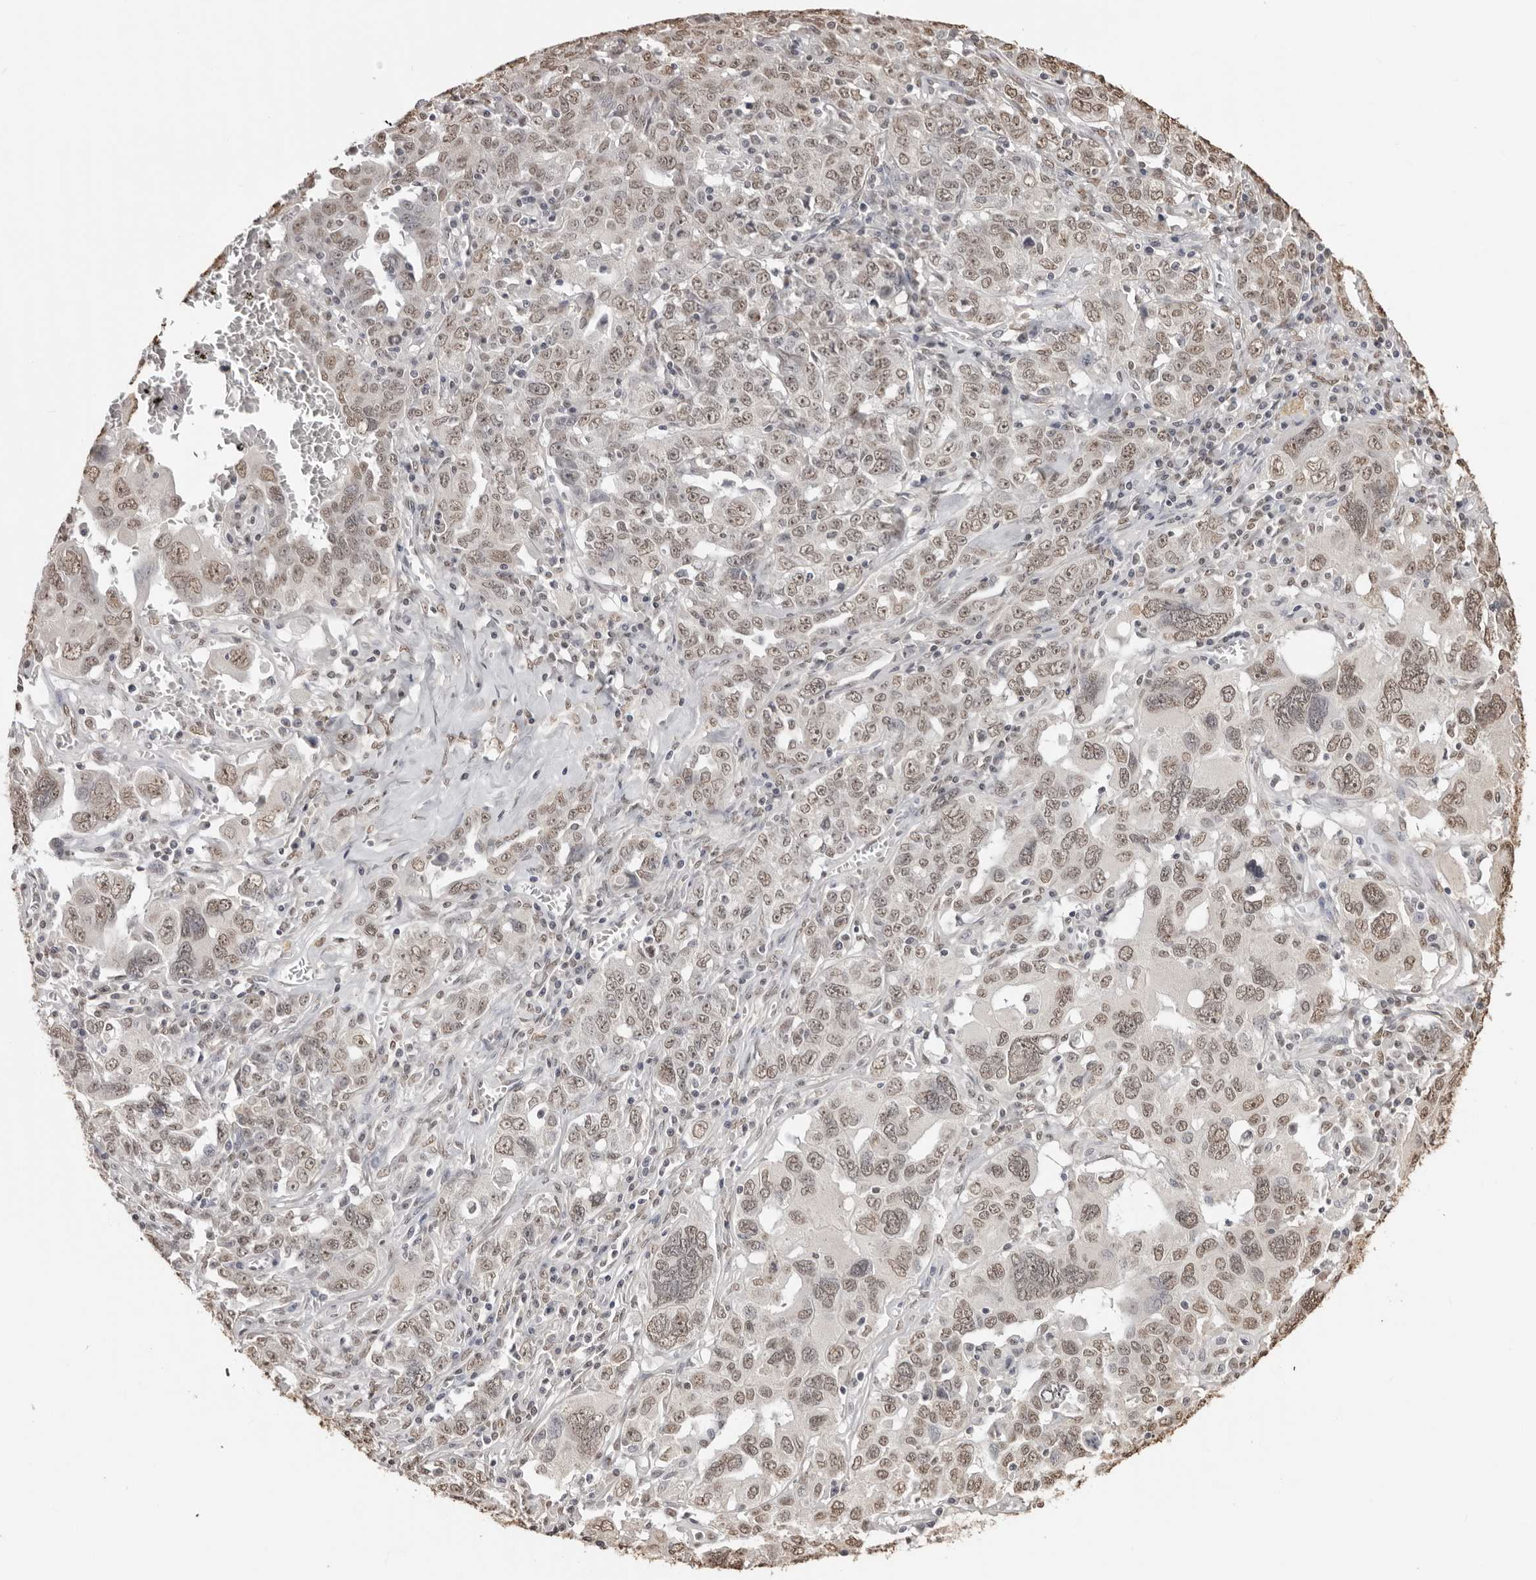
{"staining": {"intensity": "weak", "quantity": ">75%", "location": "nuclear"}, "tissue": "ovarian cancer", "cell_type": "Tumor cells", "image_type": "cancer", "snomed": [{"axis": "morphology", "description": "Carcinoma, endometroid"}, {"axis": "topography", "description": "Ovary"}], "caption": "Brown immunohistochemical staining in ovarian endometroid carcinoma demonstrates weak nuclear staining in approximately >75% of tumor cells.", "gene": "OLIG3", "patient": {"sex": "female", "age": 62}}